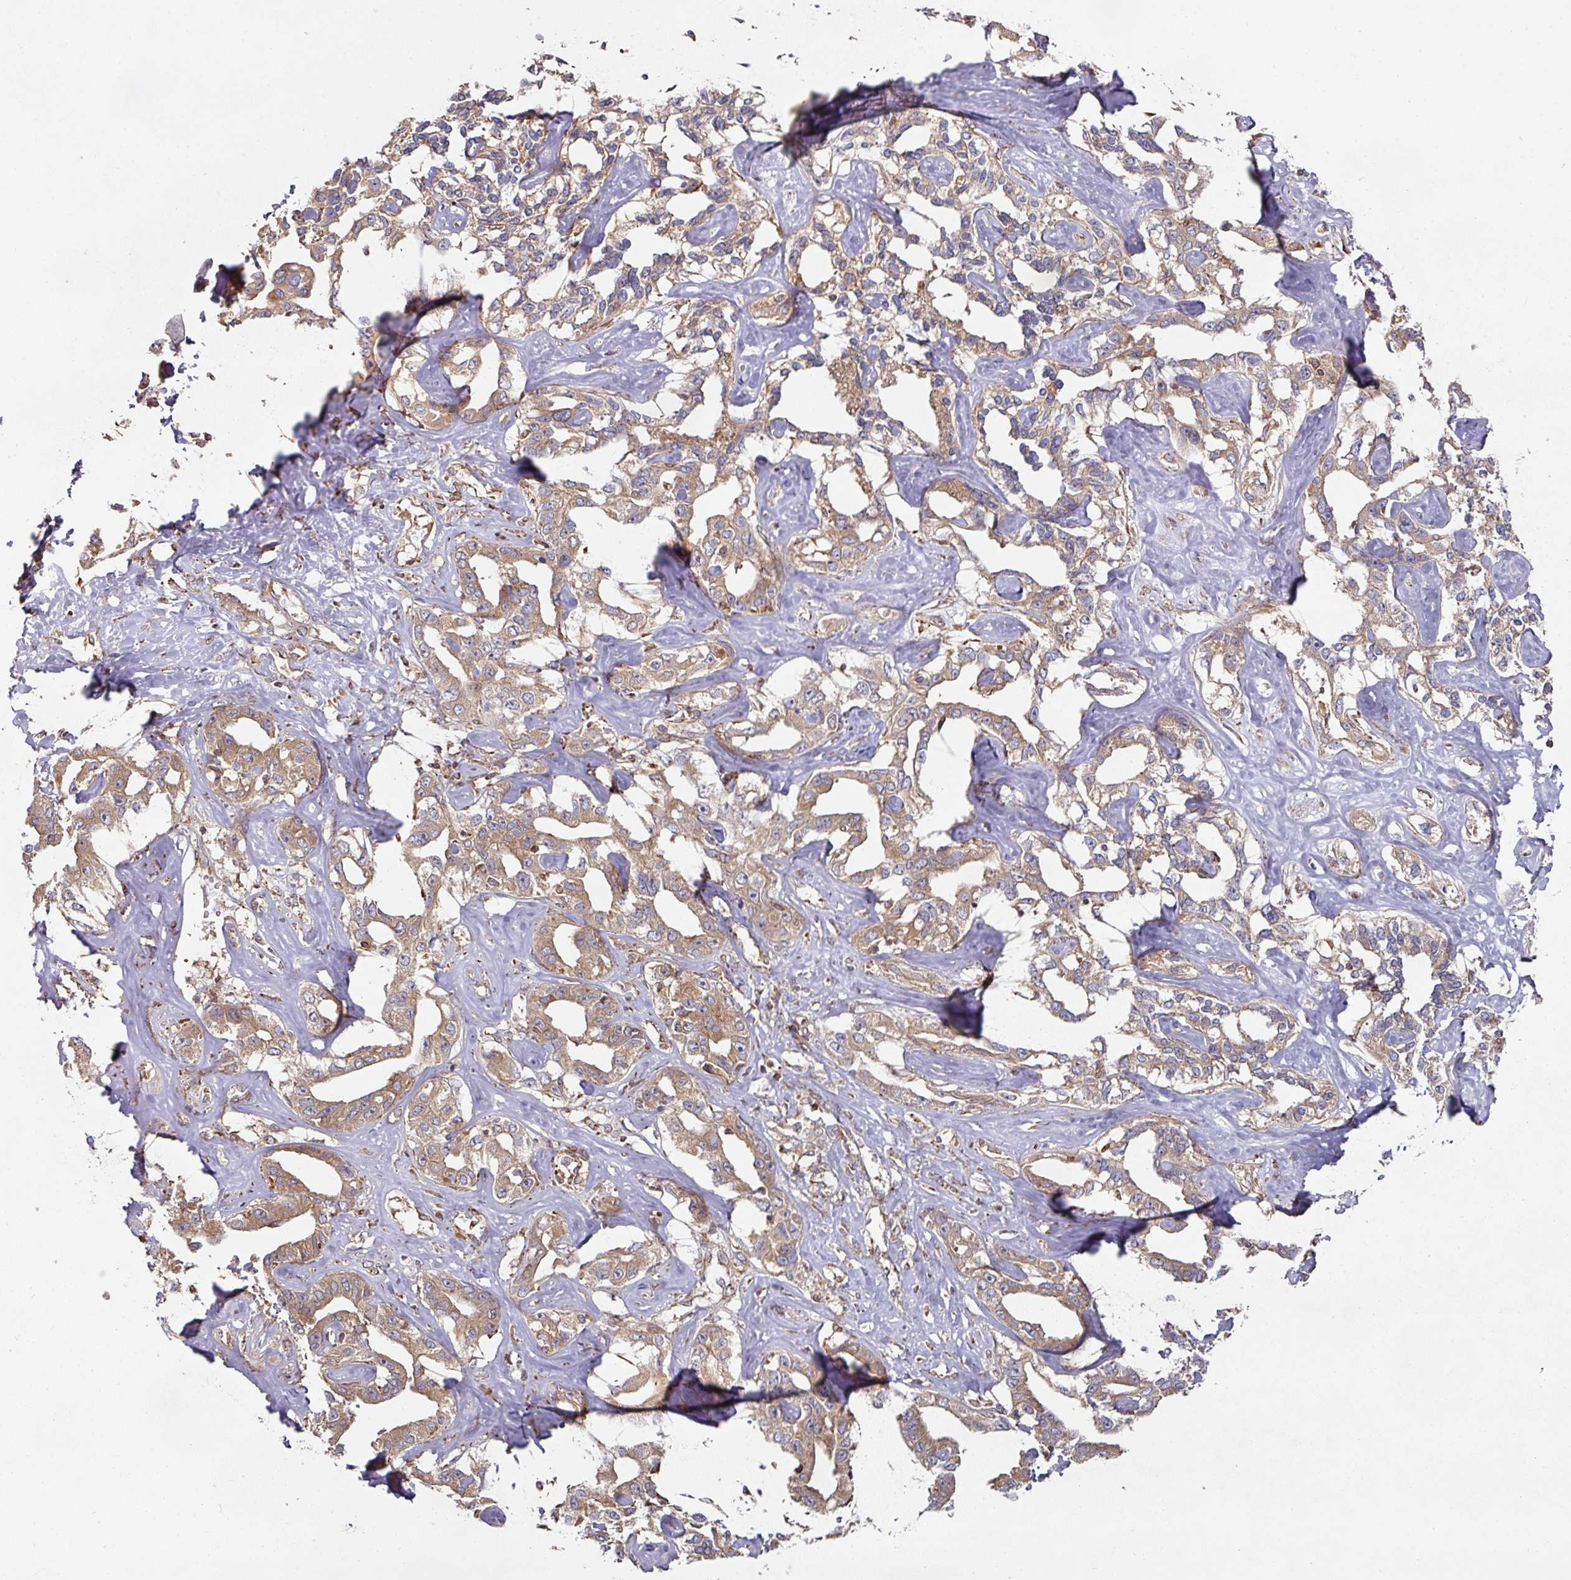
{"staining": {"intensity": "moderate", "quantity": ">75%", "location": "cytoplasmic/membranous"}, "tissue": "liver cancer", "cell_type": "Tumor cells", "image_type": "cancer", "snomed": [{"axis": "morphology", "description": "Cholangiocarcinoma"}, {"axis": "topography", "description": "Liver"}], "caption": "Liver cholangiocarcinoma stained with a brown dye exhibits moderate cytoplasmic/membranous positive staining in approximately >75% of tumor cells.", "gene": "CEP95", "patient": {"sex": "male", "age": 59}}